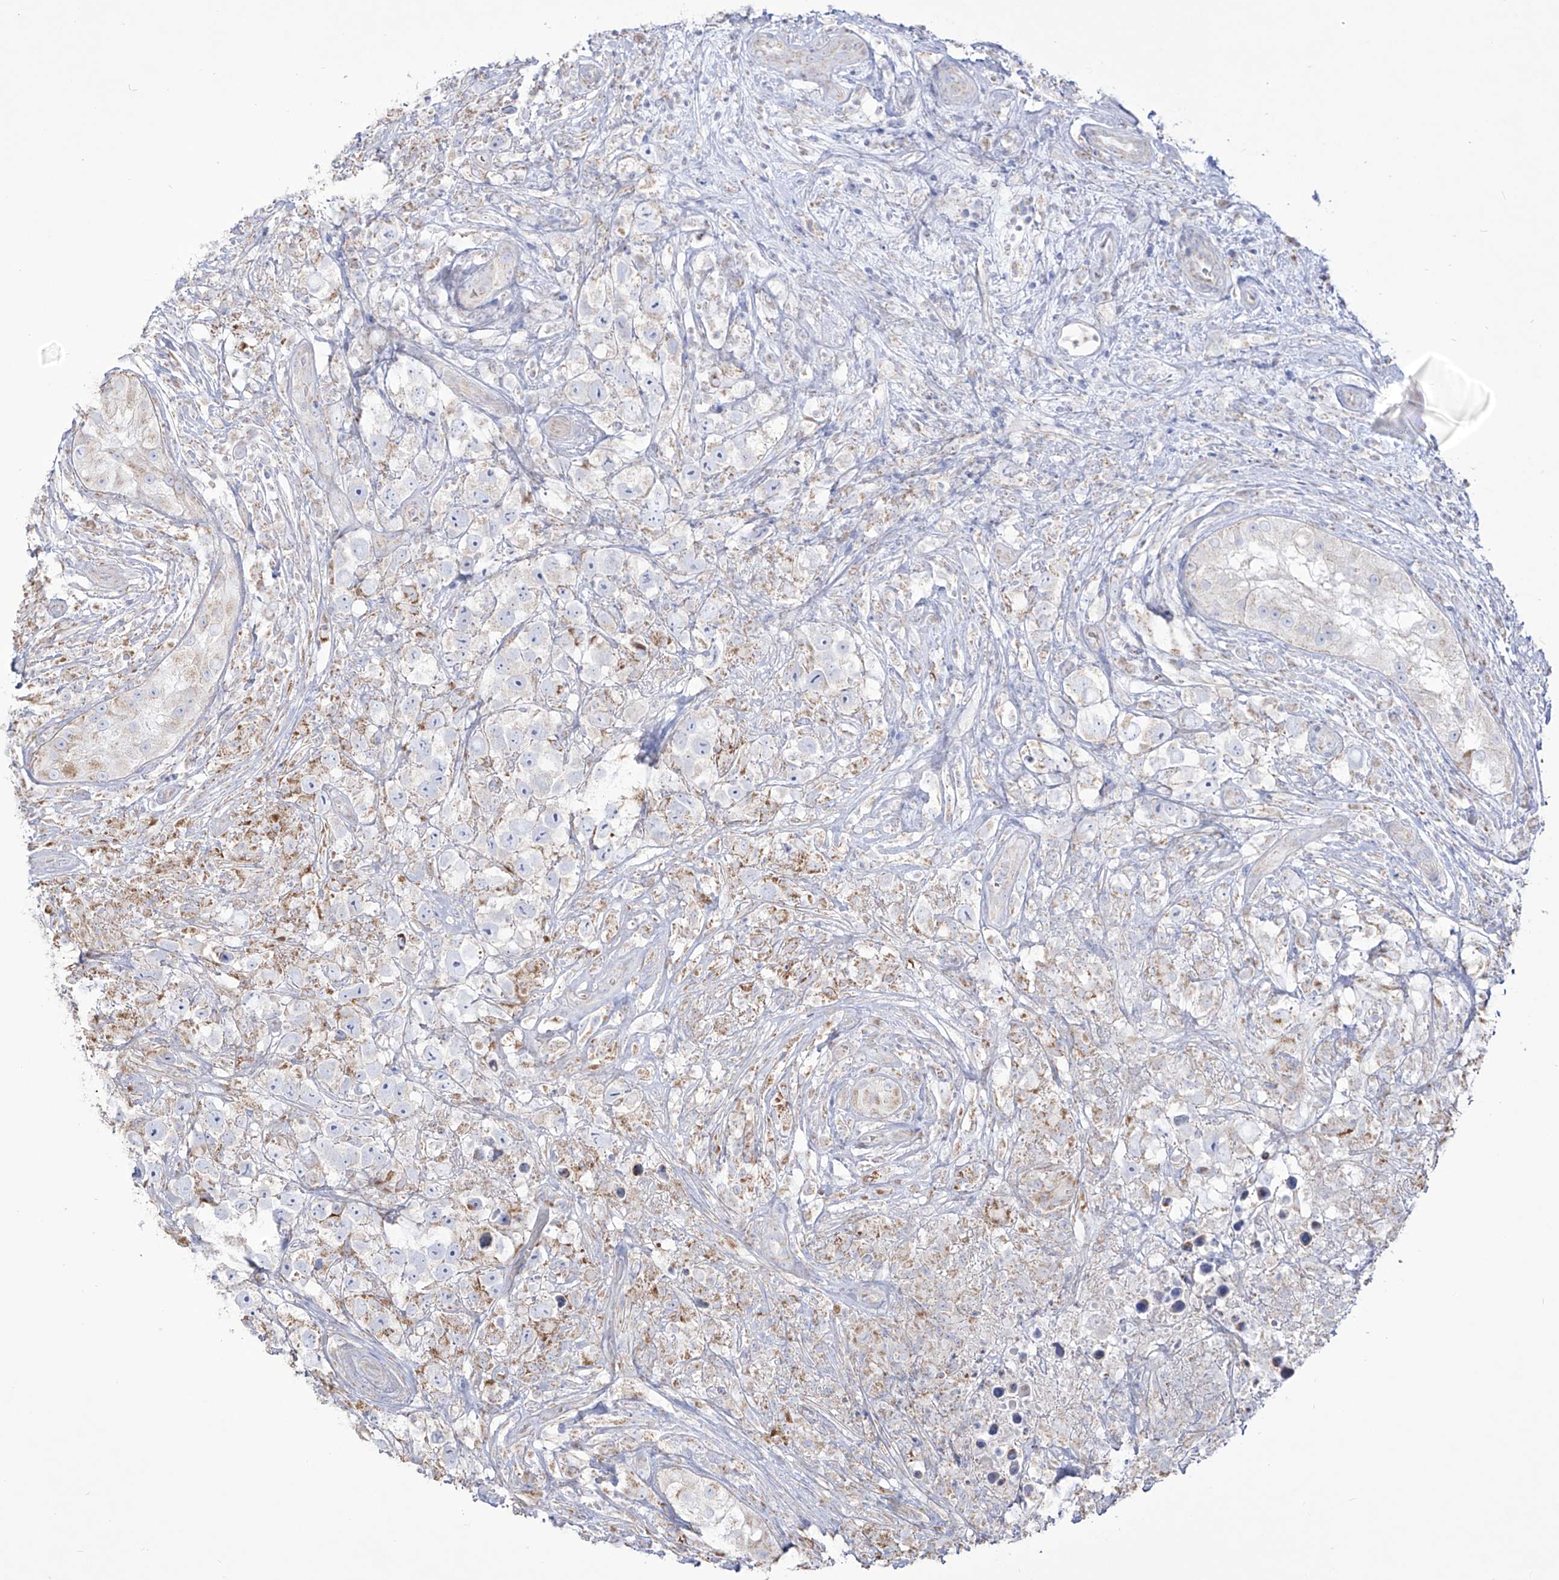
{"staining": {"intensity": "moderate", "quantity": "25%-75%", "location": "cytoplasmic/membranous"}, "tissue": "testis cancer", "cell_type": "Tumor cells", "image_type": "cancer", "snomed": [{"axis": "morphology", "description": "Seminoma, NOS"}, {"axis": "topography", "description": "Testis"}], "caption": "Testis cancer stained for a protein (brown) shows moderate cytoplasmic/membranous positive positivity in approximately 25%-75% of tumor cells.", "gene": "RCHY1", "patient": {"sex": "male", "age": 49}}